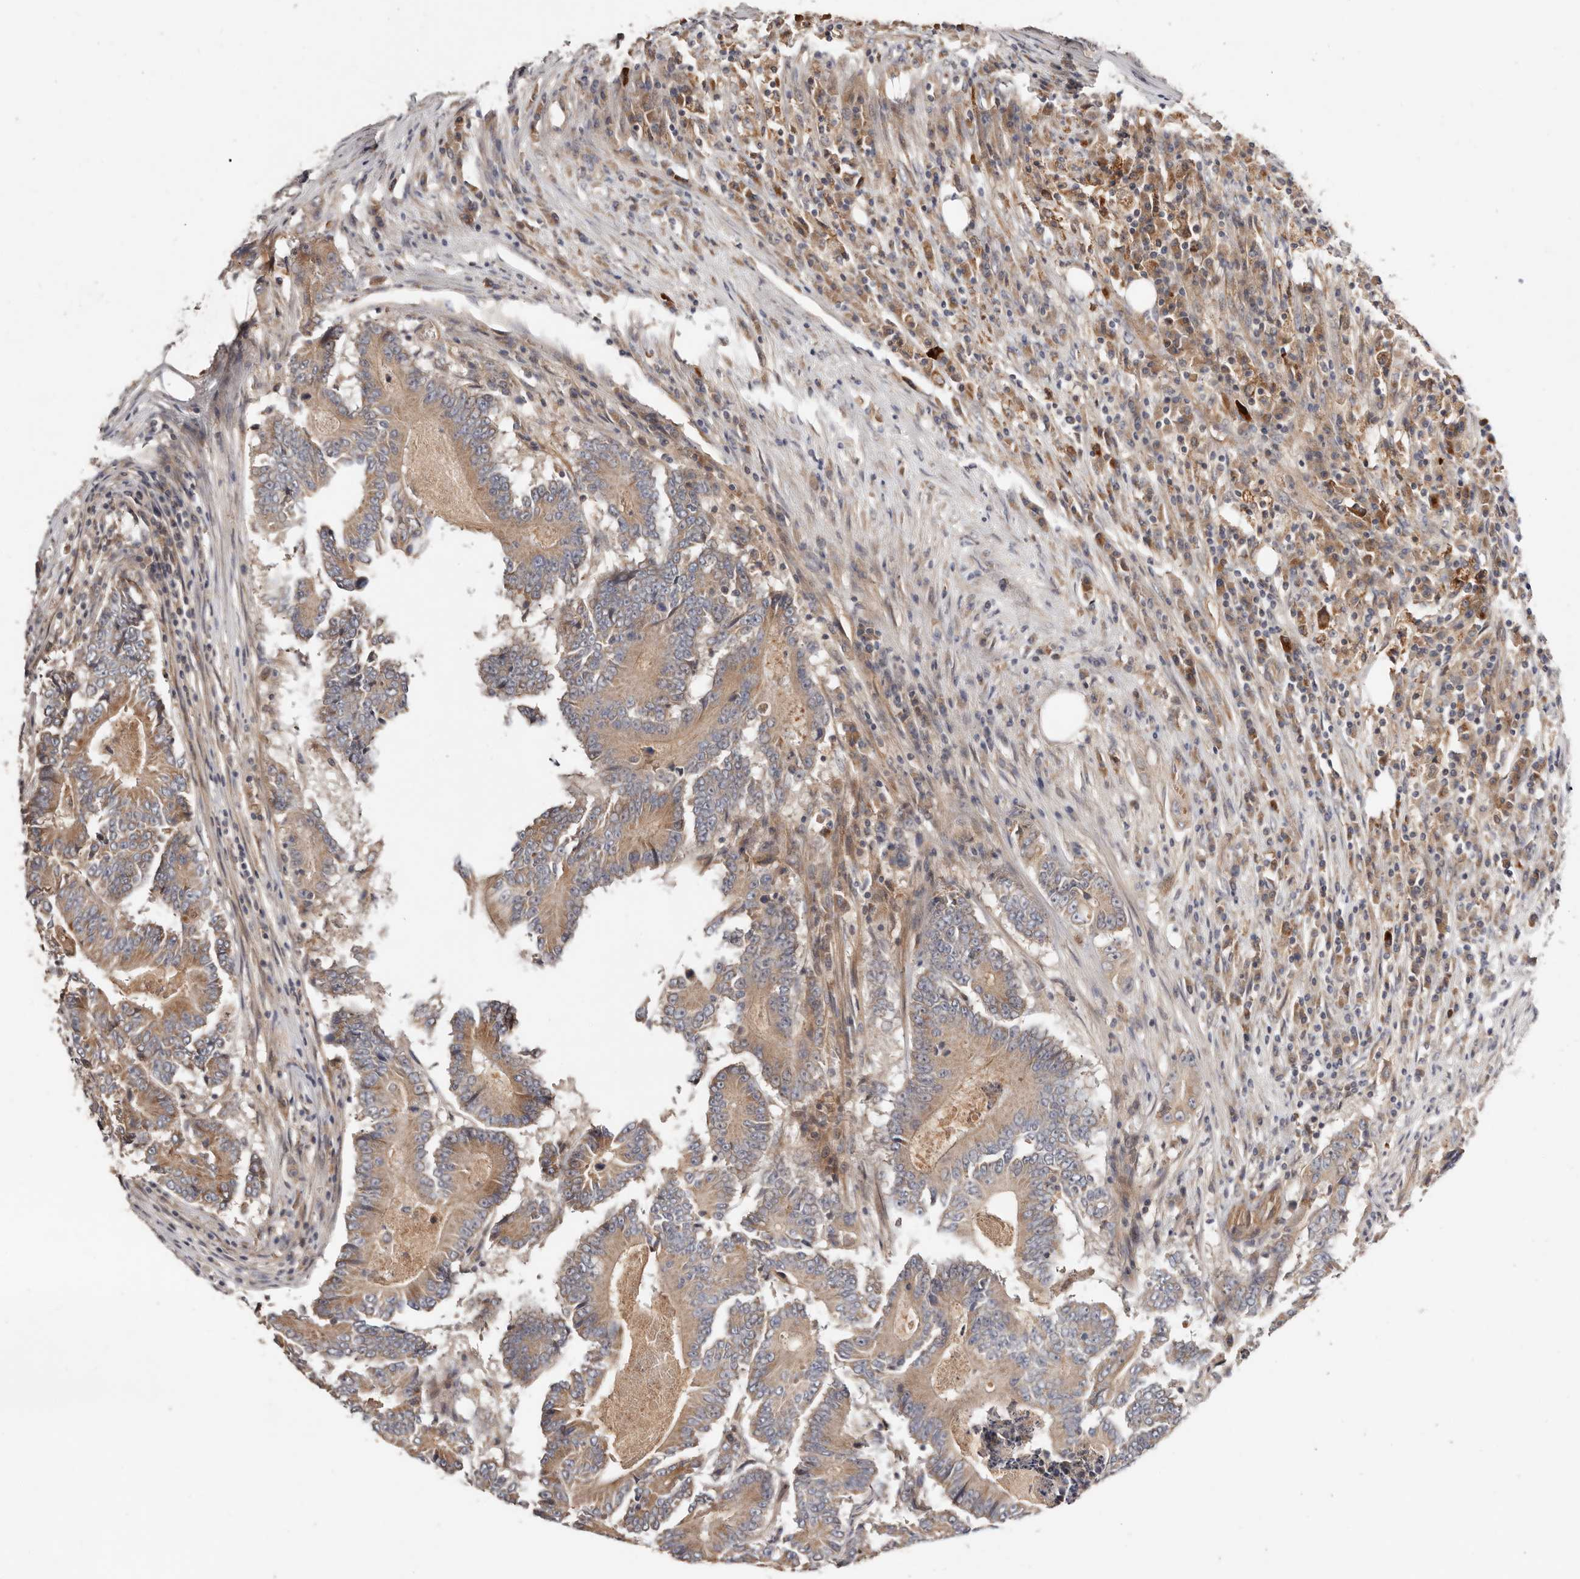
{"staining": {"intensity": "moderate", "quantity": ">75%", "location": "cytoplasmic/membranous"}, "tissue": "colorectal cancer", "cell_type": "Tumor cells", "image_type": "cancer", "snomed": [{"axis": "morphology", "description": "Adenocarcinoma, NOS"}, {"axis": "topography", "description": "Colon"}], "caption": "This image exhibits immunohistochemistry staining of human colorectal adenocarcinoma, with medium moderate cytoplasmic/membranous staining in about >75% of tumor cells.", "gene": "MACF1", "patient": {"sex": "male", "age": 83}}